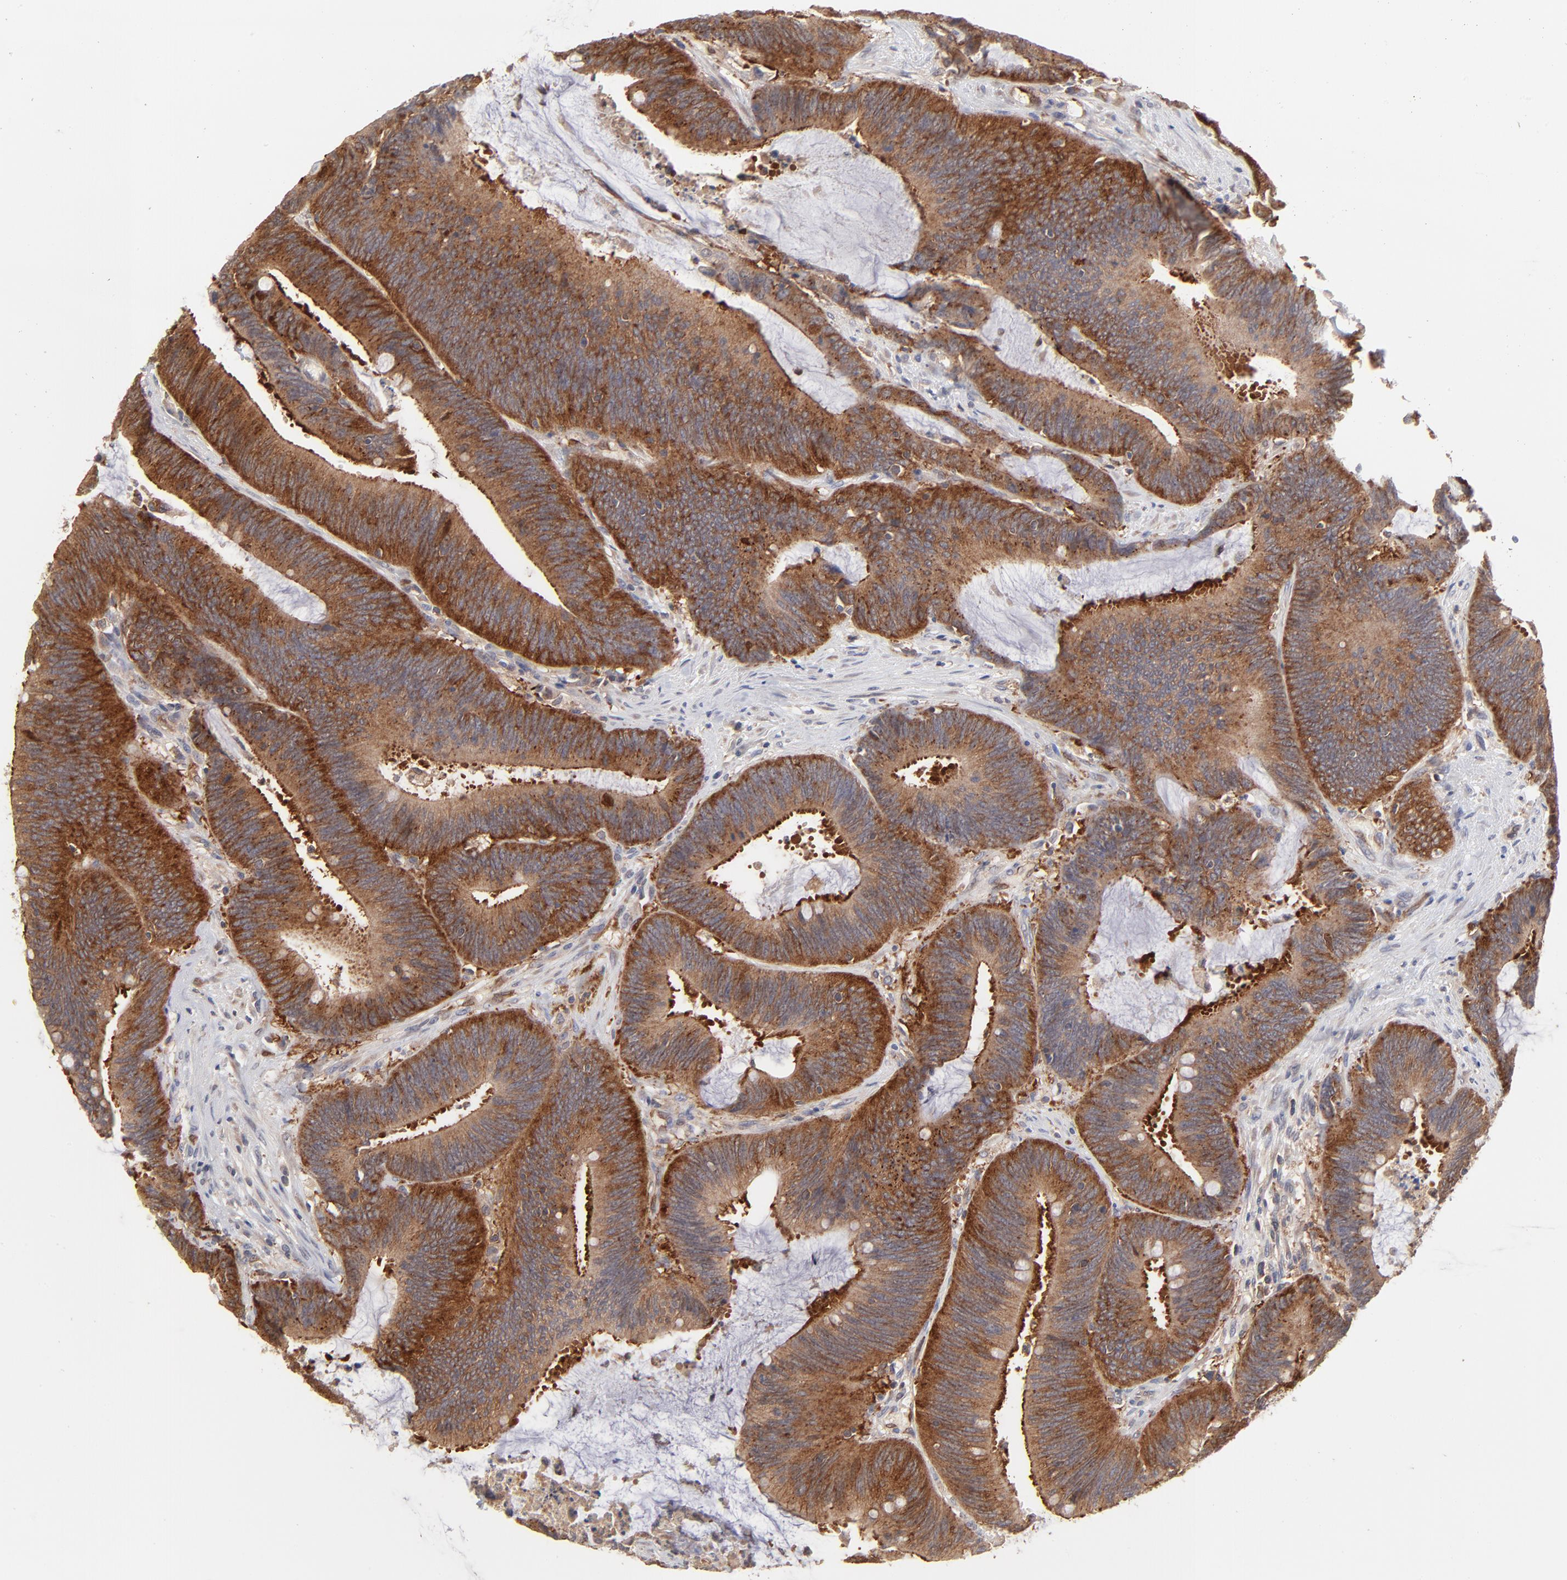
{"staining": {"intensity": "strong", "quantity": ">75%", "location": "cytoplasmic/membranous"}, "tissue": "colorectal cancer", "cell_type": "Tumor cells", "image_type": "cancer", "snomed": [{"axis": "morphology", "description": "Adenocarcinoma, NOS"}, {"axis": "topography", "description": "Rectum"}], "caption": "An immunohistochemistry micrograph of neoplastic tissue is shown. Protein staining in brown labels strong cytoplasmic/membranous positivity in colorectal adenocarcinoma within tumor cells.", "gene": "IVNS1ABP", "patient": {"sex": "female", "age": 66}}